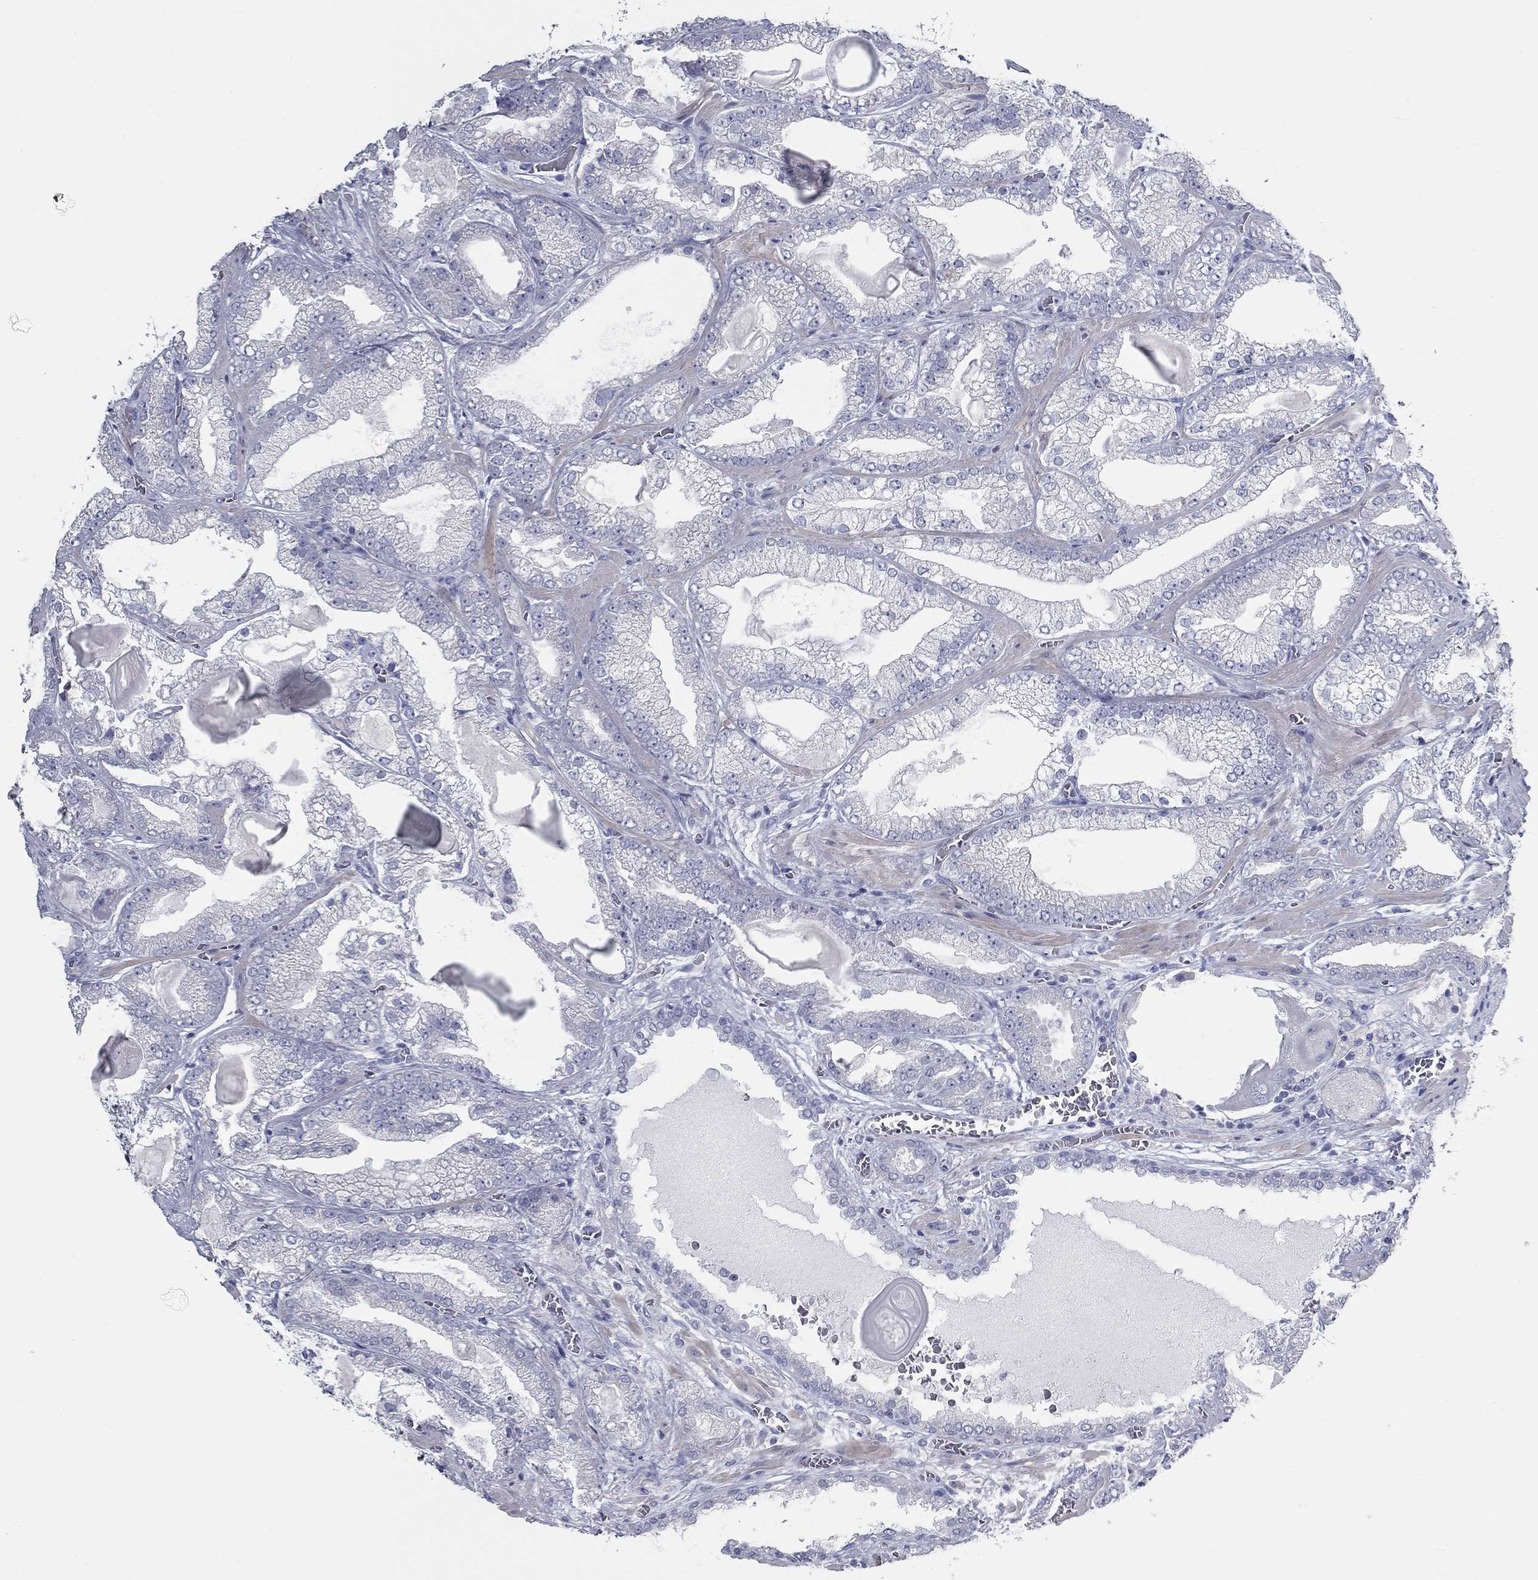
{"staining": {"intensity": "negative", "quantity": "none", "location": "none"}, "tissue": "prostate cancer", "cell_type": "Tumor cells", "image_type": "cancer", "snomed": [{"axis": "morphology", "description": "Adenocarcinoma, Low grade"}, {"axis": "topography", "description": "Prostate"}], "caption": "Image shows no protein staining in tumor cells of adenocarcinoma (low-grade) (prostate) tissue.", "gene": "KIRREL2", "patient": {"sex": "male", "age": 57}}